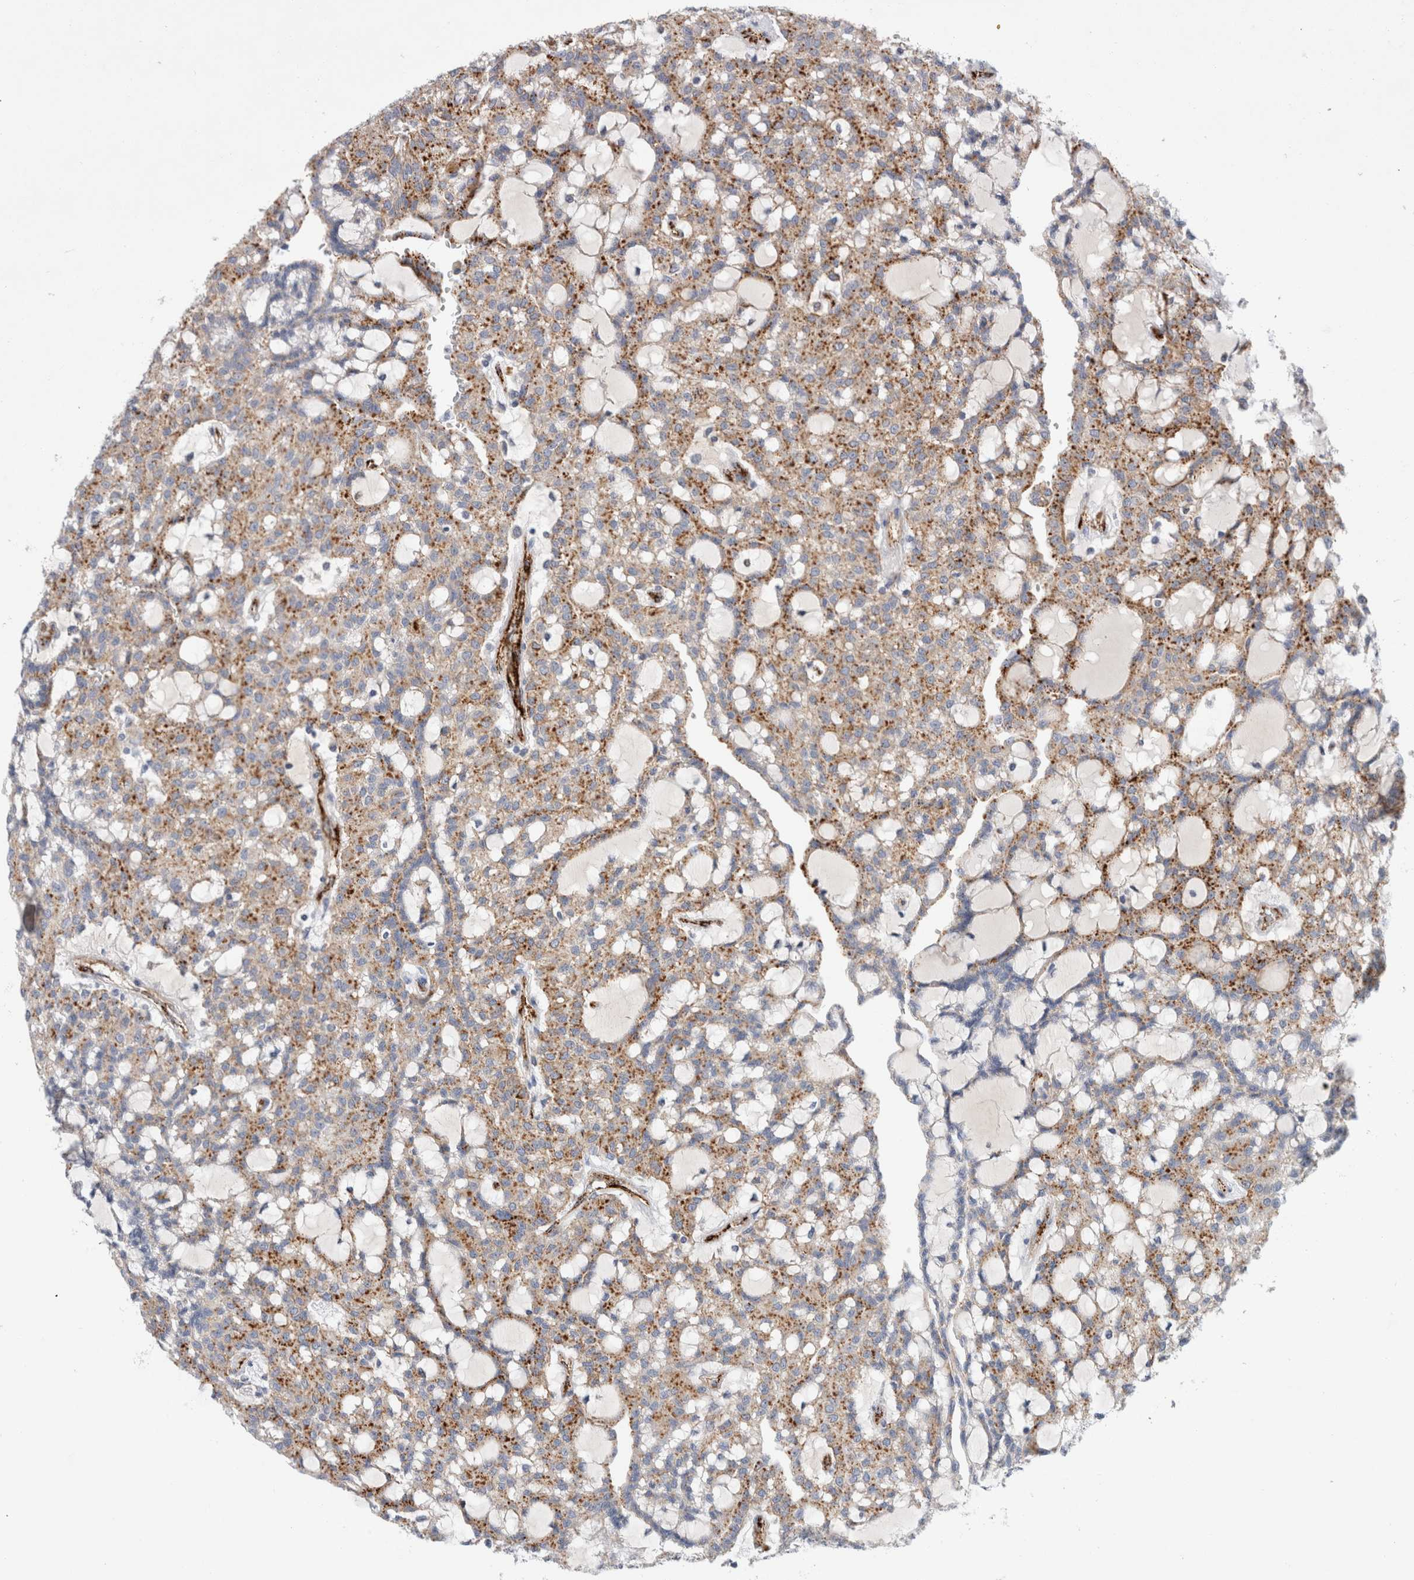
{"staining": {"intensity": "moderate", "quantity": ">75%", "location": "cytoplasmic/membranous"}, "tissue": "renal cancer", "cell_type": "Tumor cells", "image_type": "cancer", "snomed": [{"axis": "morphology", "description": "Adenocarcinoma, NOS"}, {"axis": "topography", "description": "Kidney"}], "caption": "Renal cancer stained with immunohistochemistry displays moderate cytoplasmic/membranous expression in about >75% of tumor cells.", "gene": "IARS2", "patient": {"sex": "male", "age": 63}}